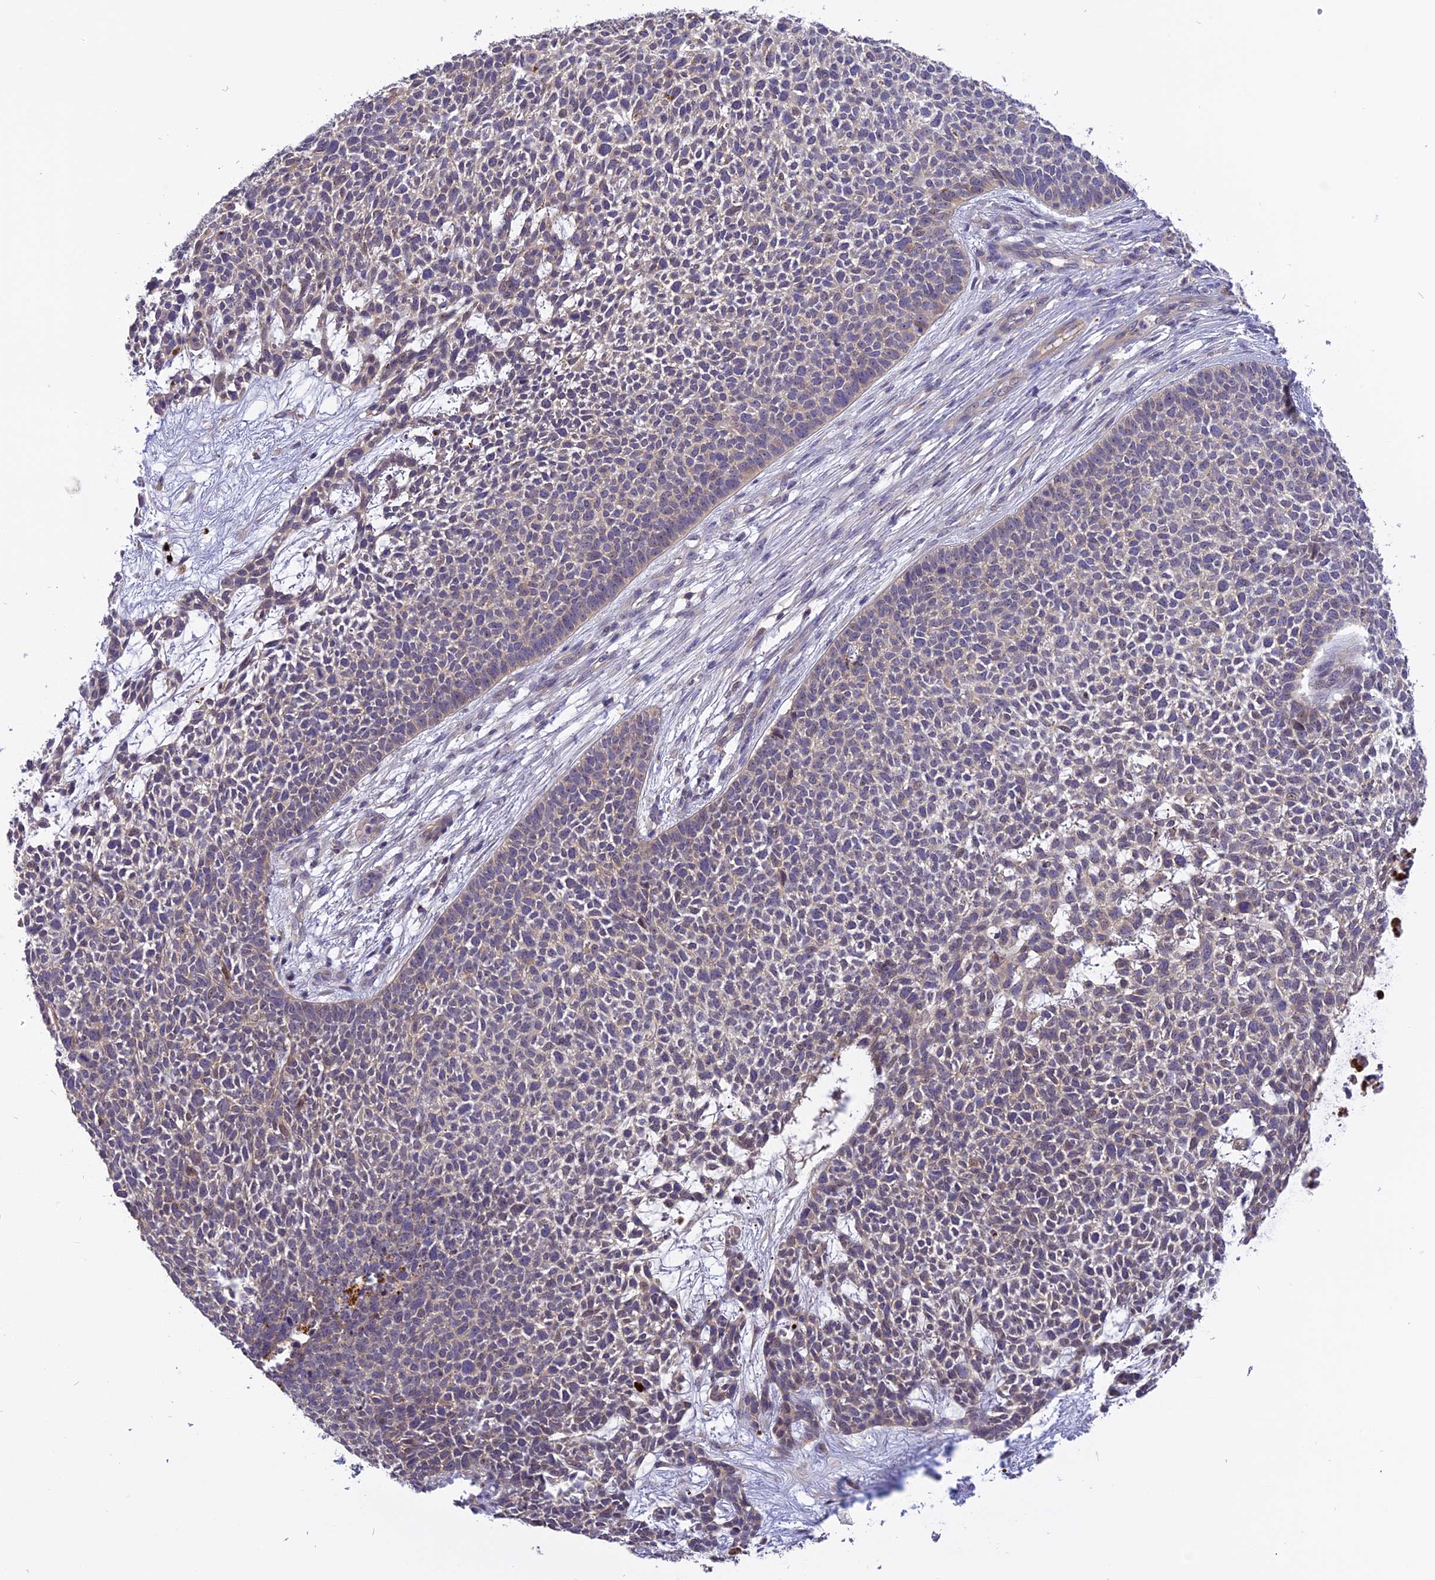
{"staining": {"intensity": "weak", "quantity": "<25%", "location": "cytoplasmic/membranous"}, "tissue": "skin cancer", "cell_type": "Tumor cells", "image_type": "cancer", "snomed": [{"axis": "morphology", "description": "Basal cell carcinoma"}, {"axis": "topography", "description": "Skin"}], "caption": "Skin cancer (basal cell carcinoma) stained for a protein using immunohistochemistry shows no positivity tumor cells.", "gene": "FNIP2", "patient": {"sex": "female", "age": 84}}